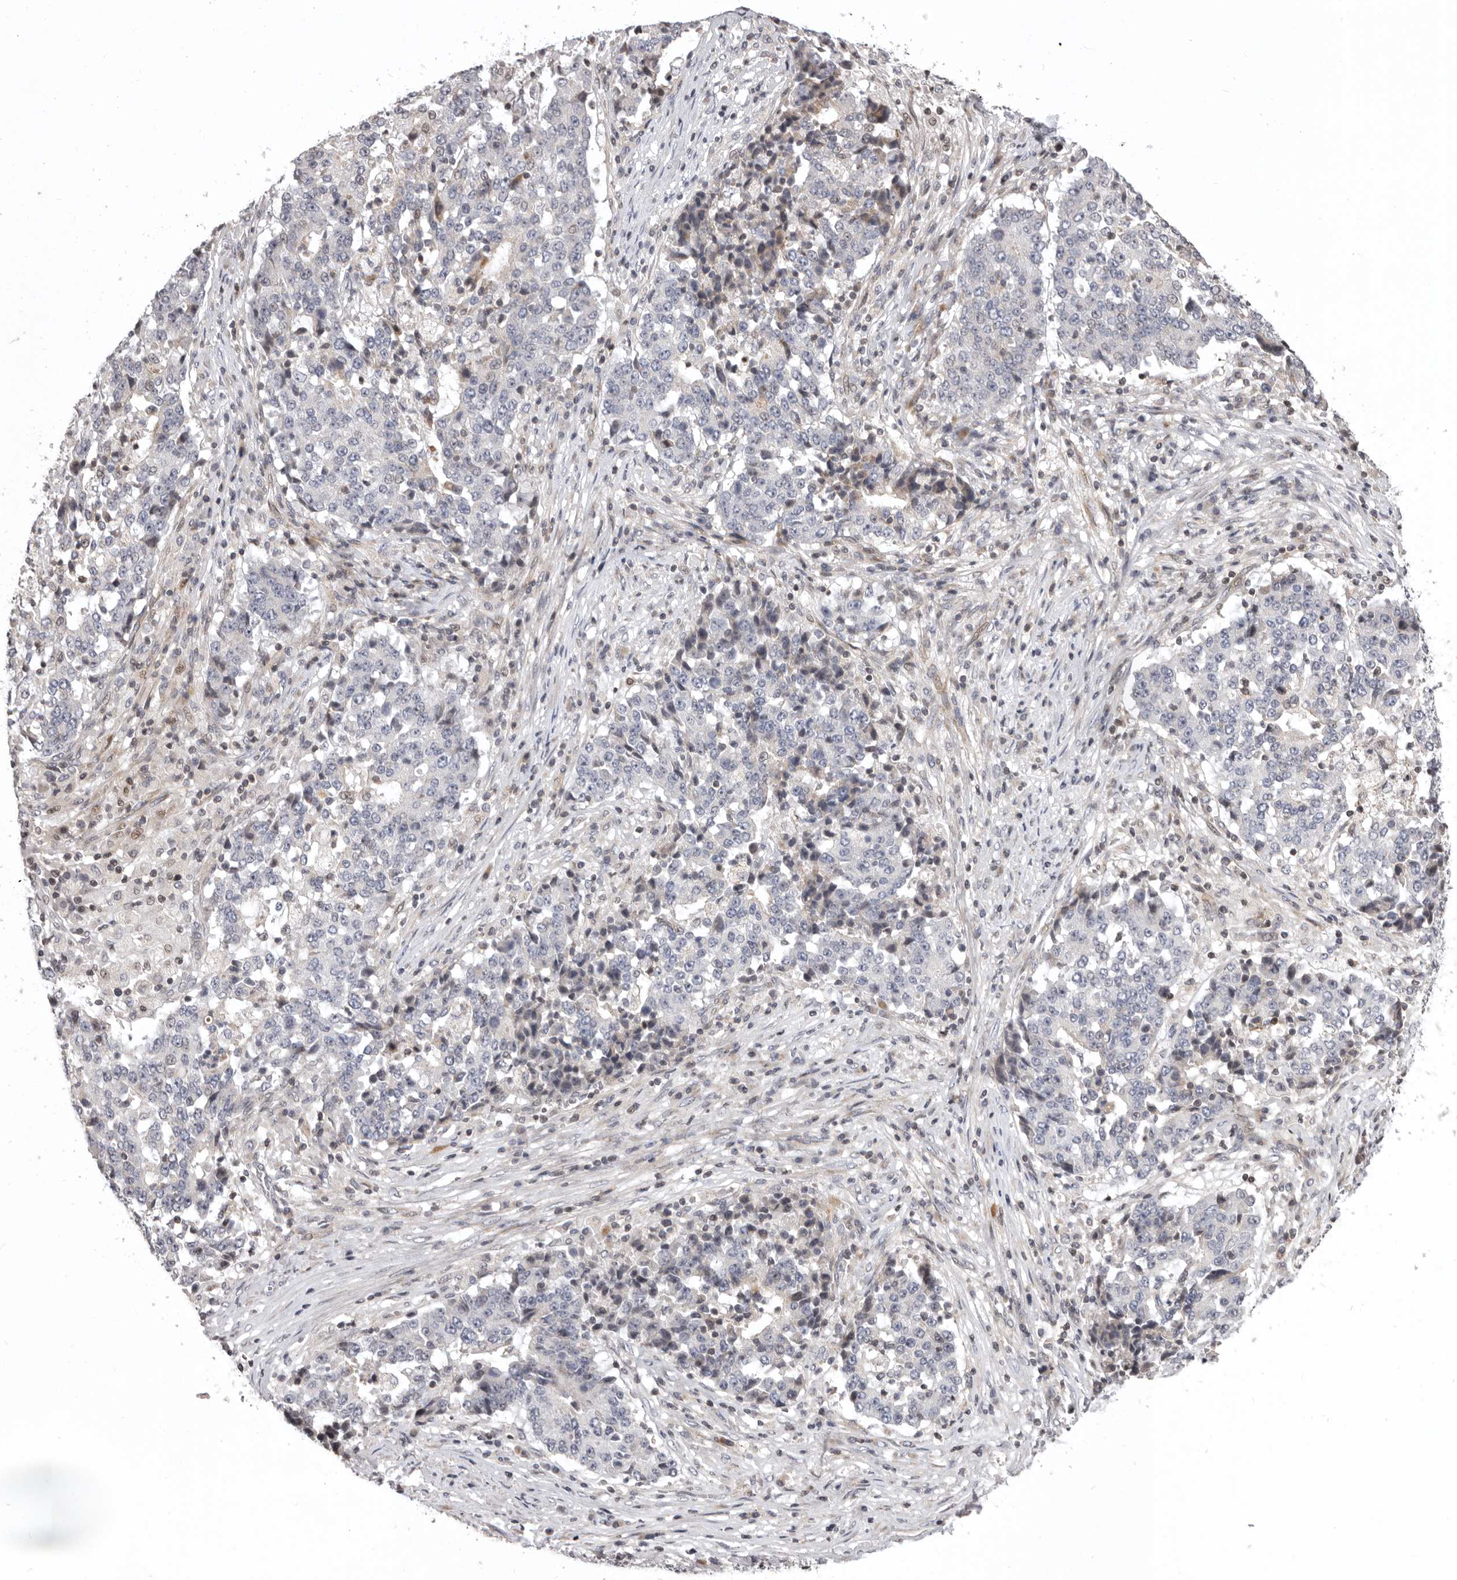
{"staining": {"intensity": "negative", "quantity": "none", "location": "none"}, "tissue": "stomach cancer", "cell_type": "Tumor cells", "image_type": "cancer", "snomed": [{"axis": "morphology", "description": "Adenocarcinoma, NOS"}, {"axis": "topography", "description": "Stomach"}], "caption": "Protein analysis of stomach cancer shows no significant expression in tumor cells.", "gene": "AZIN1", "patient": {"sex": "male", "age": 59}}